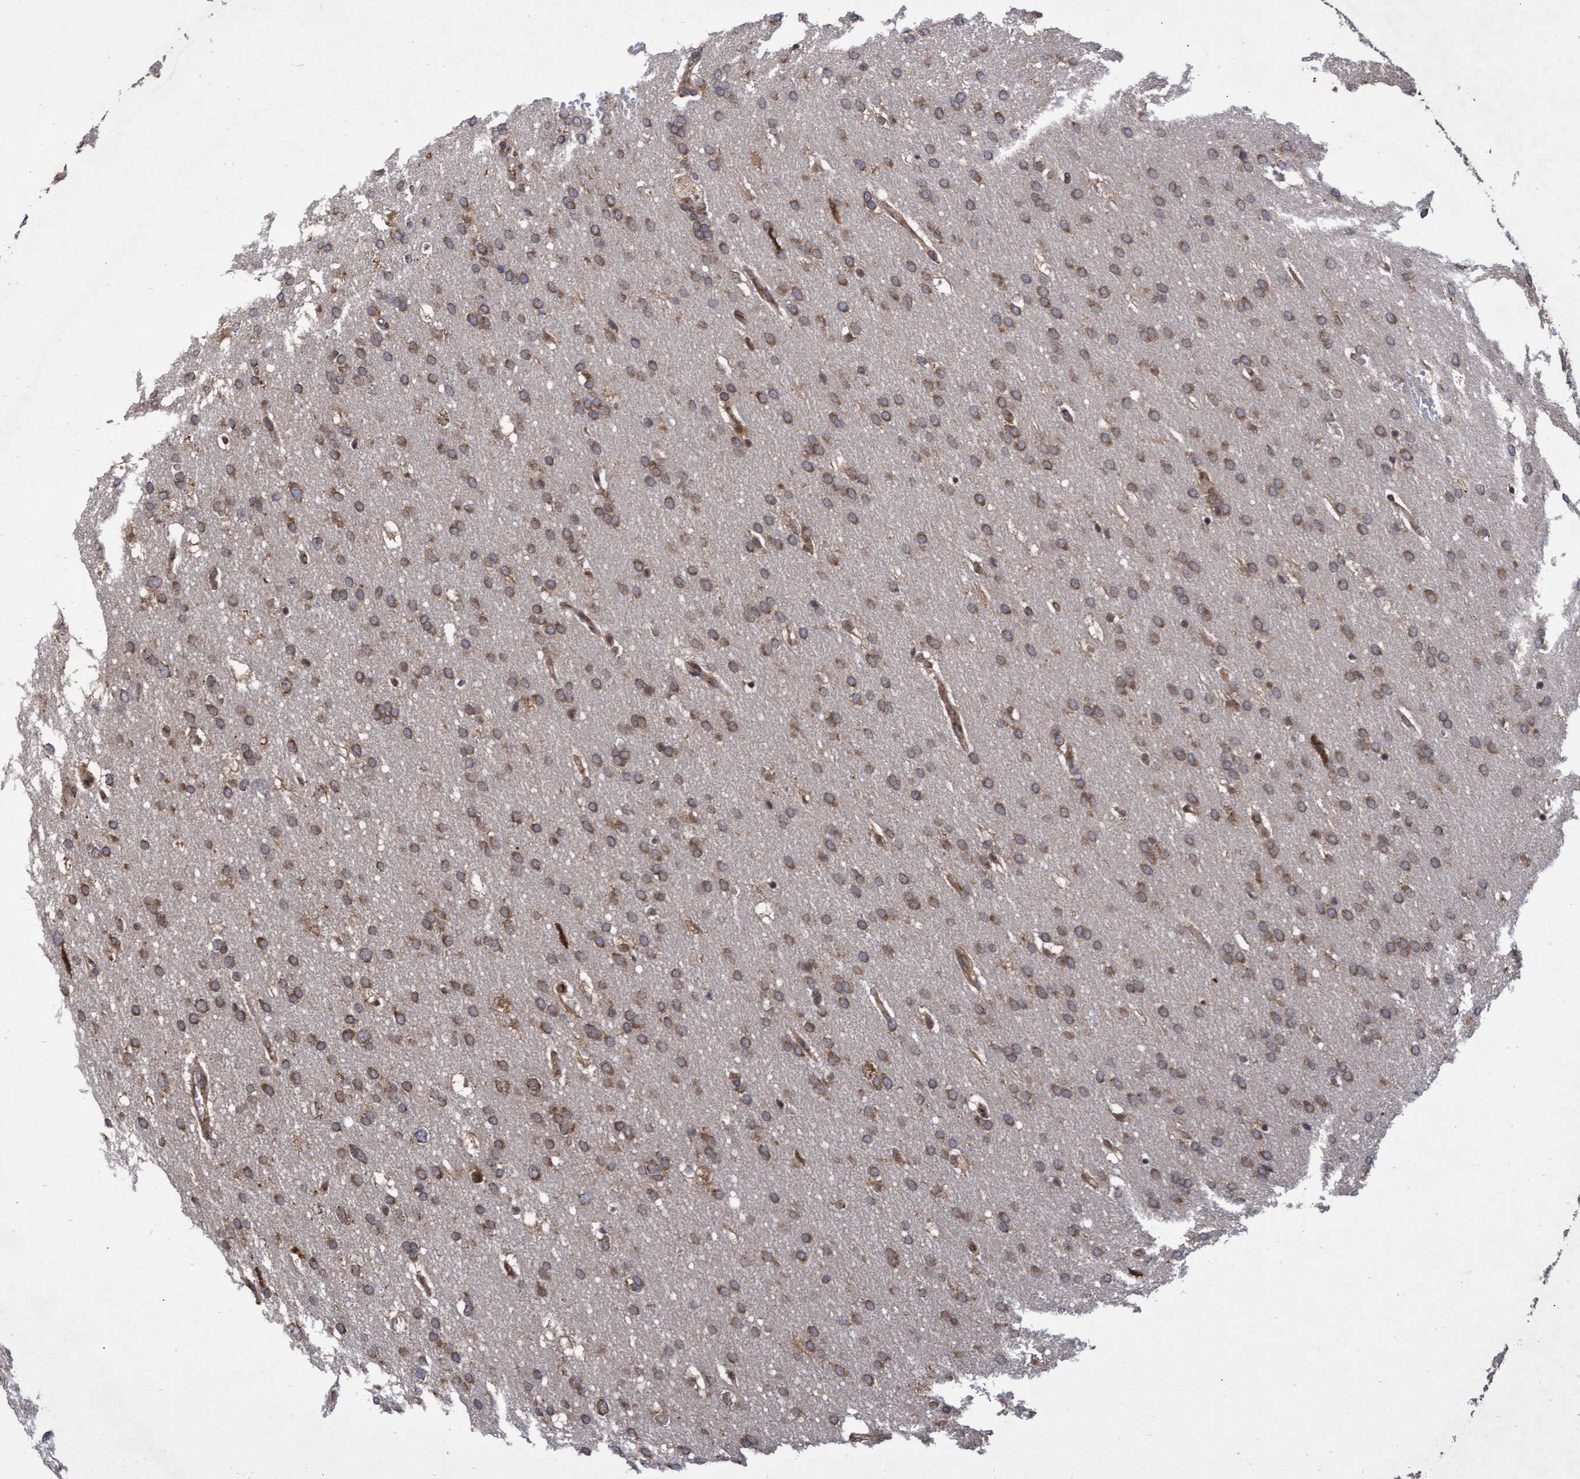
{"staining": {"intensity": "moderate", "quantity": ">75%", "location": "cytoplasmic/membranous"}, "tissue": "glioma", "cell_type": "Tumor cells", "image_type": "cancer", "snomed": [{"axis": "morphology", "description": "Glioma, malignant, Low grade"}, {"axis": "topography", "description": "Brain"}], "caption": "Glioma stained with a brown dye displays moderate cytoplasmic/membranous positive positivity in about >75% of tumor cells.", "gene": "ABCF2", "patient": {"sex": "female", "age": 37}}